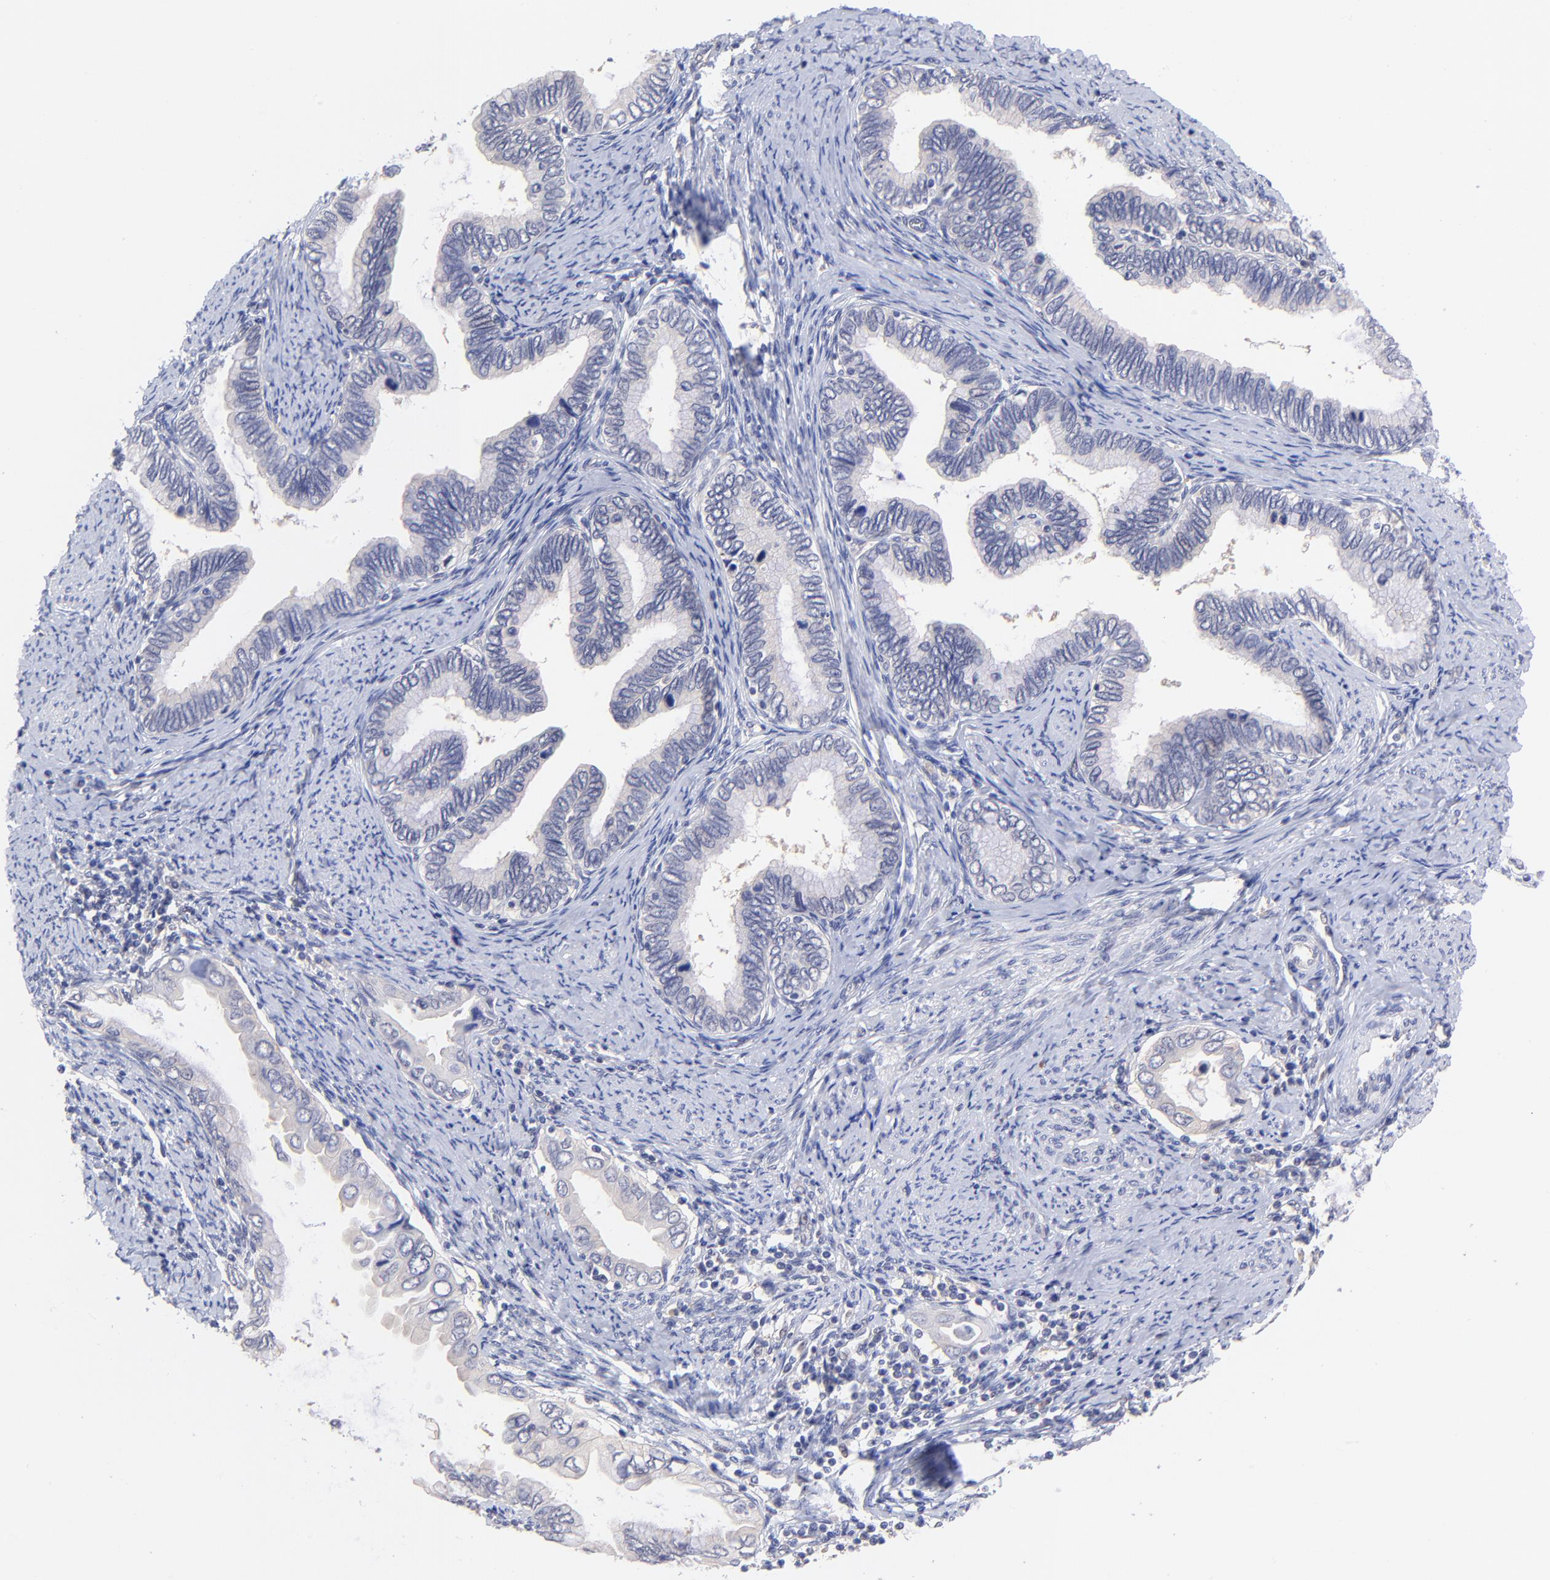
{"staining": {"intensity": "negative", "quantity": "none", "location": "none"}, "tissue": "cervical cancer", "cell_type": "Tumor cells", "image_type": "cancer", "snomed": [{"axis": "morphology", "description": "Adenocarcinoma, NOS"}, {"axis": "topography", "description": "Cervix"}], "caption": "DAB (3,3'-diaminobenzidine) immunohistochemical staining of human cervical cancer (adenocarcinoma) shows no significant expression in tumor cells.", "gene": "ZNF747", "patient": {"sex": "female", "age": 49}}